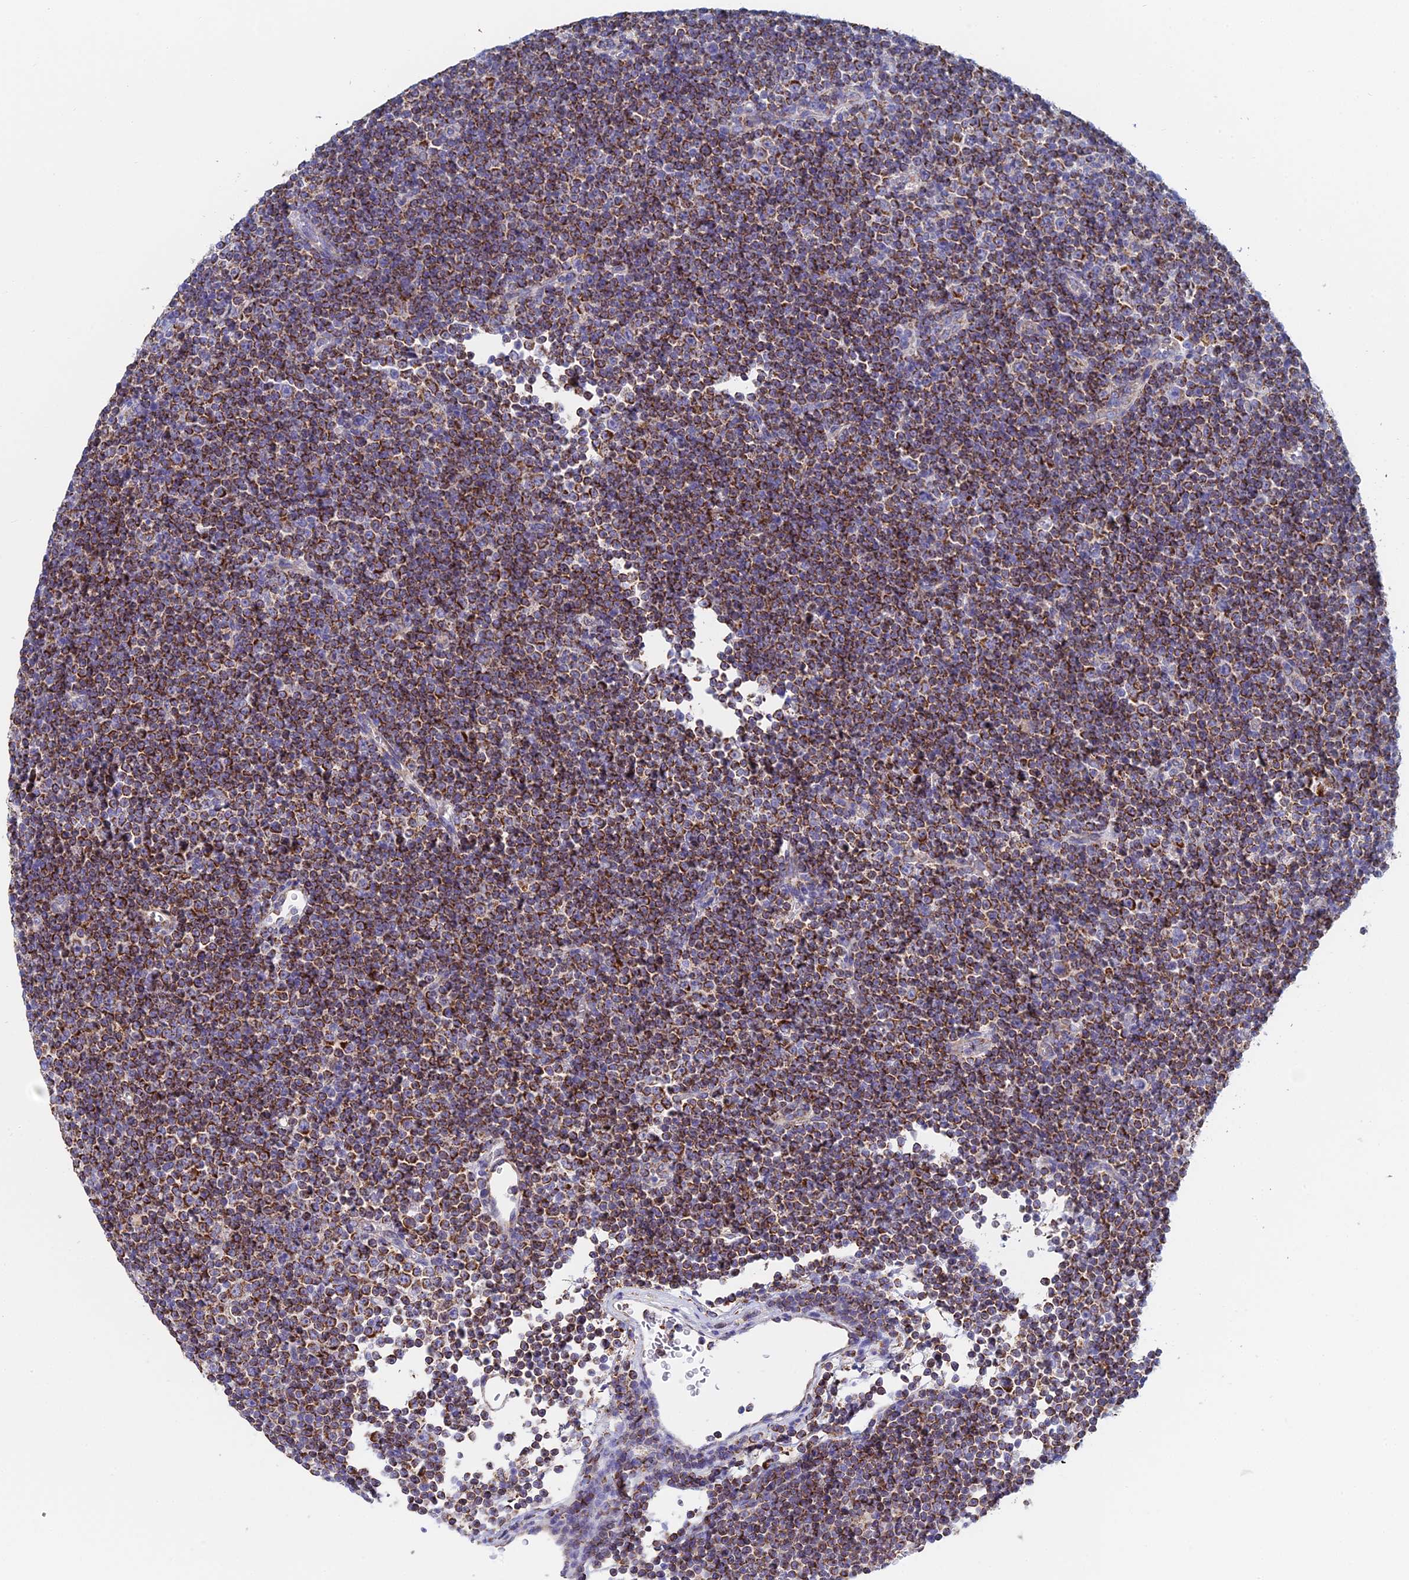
{"staining": {"intensity": "strong", "quantity": ">75%", "location": "cytoplasmic/membranous"}, "tissue": "lymphoma", "cell_type": "Tumor cells", "image_type": "cancer", "snomed": [{"axis": "morphology", "description": "Malignant lymphoma, non-Hodgkin's type, Low grade"}, {"axis": "topography", "description": "Lymph node"}], "caption": "Immunohistochemical staining of human lymphoma reveals strong cytoplasmic/membranous protein positivity in approximately >75% of tumor cells. The protein is stained brown, and the nuclei are stained in blue (DAB (3,3'-diaminobenzidine) IHC with brightfield microscopy, high magnification).", "gene": "CRACR2B", "patient": {"sex": "female", "age": 67}}